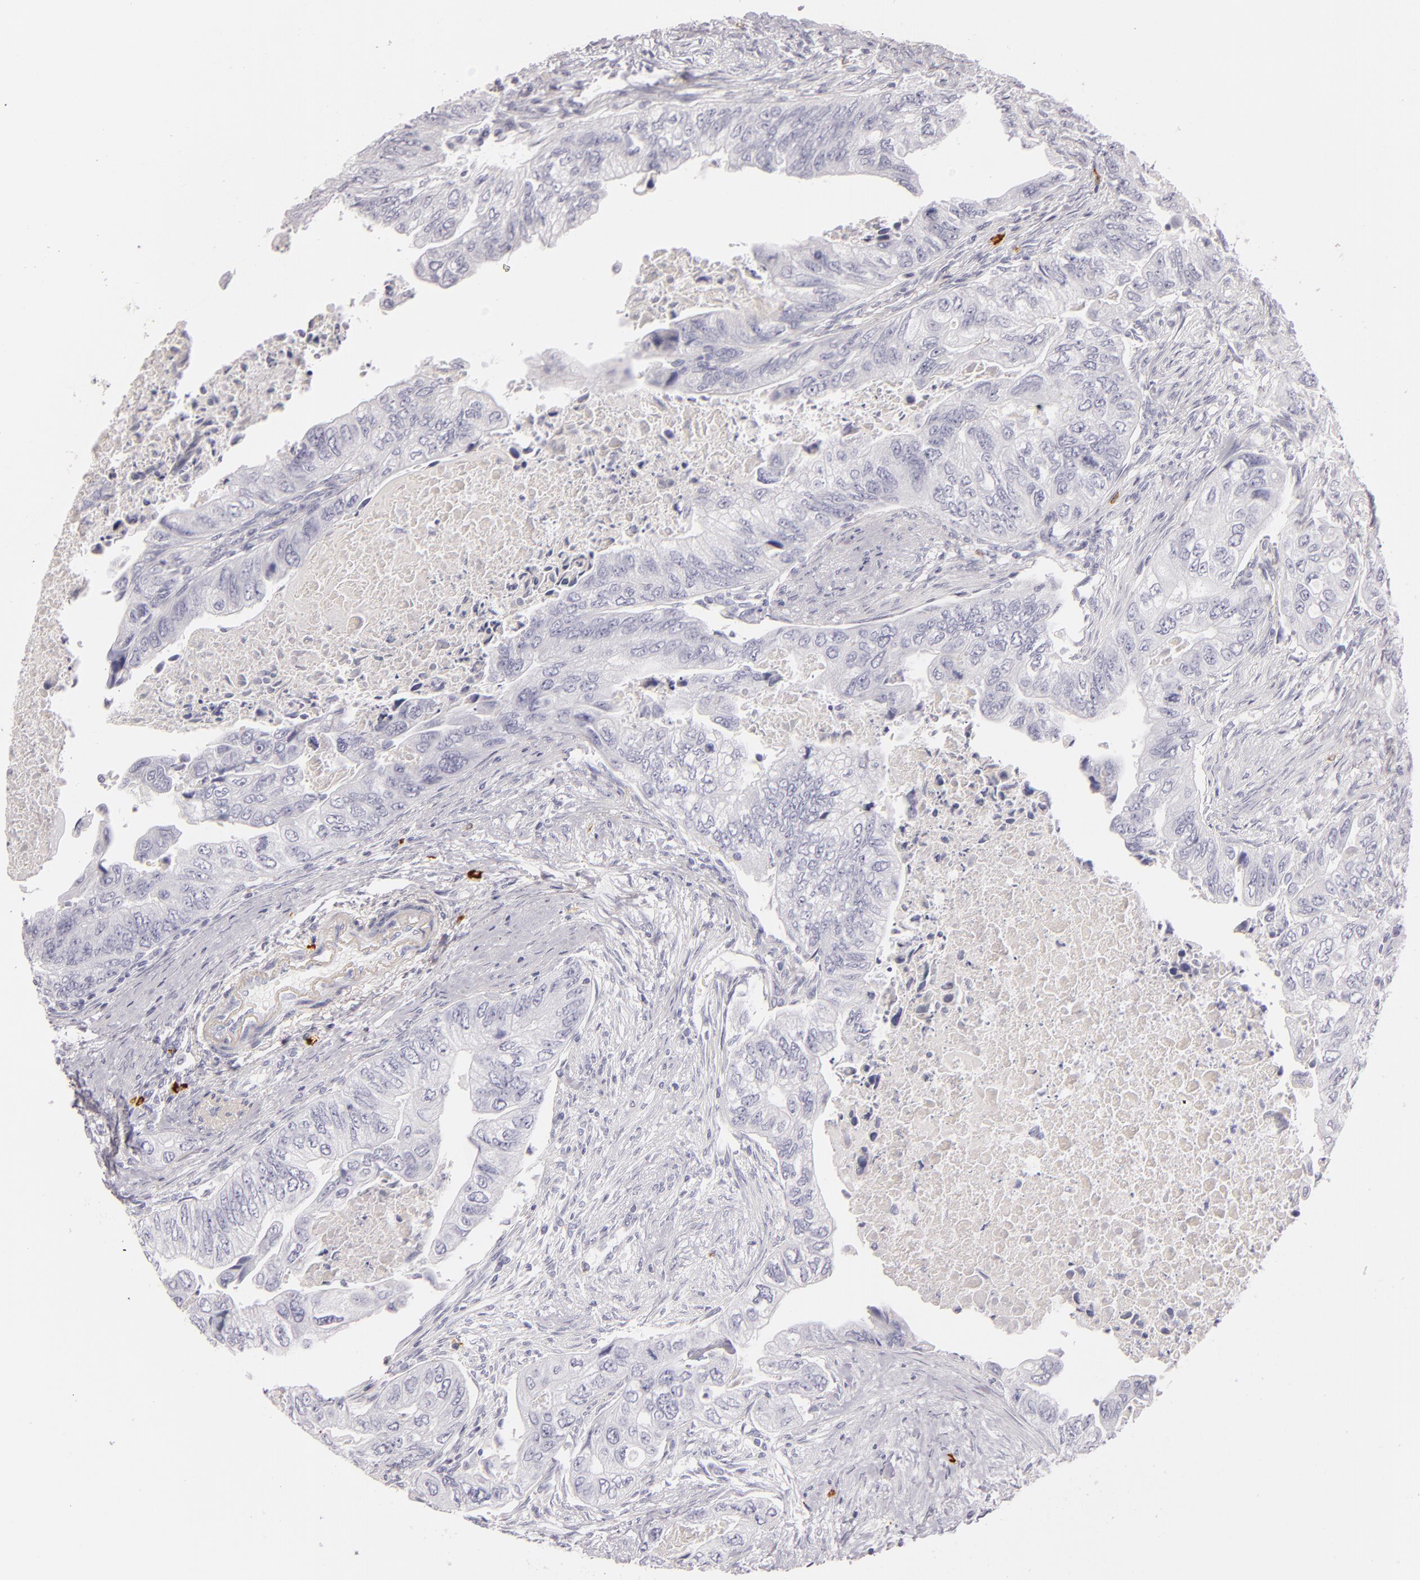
{"staining": {"intensity": "negative", "quantity": "none", "location": "none"}, "tissue": "colorectal cancer", "cell_type": "Tumor cells", "image_type": "cancer", "snomed": [{"axis": "morphology", "description": "Adenocarcinoma, NOS"}, {"axis": "topography", "description": "Colon"}], "caption": "An IHC micrograph of colorectal cancer (adenocarcinoma) is shown. There is no staining in tumor cells of colorectal cancer (adenocarcinoma).", "gene": "TPSD1", "patient": {"sex": "female", "age": 11}}